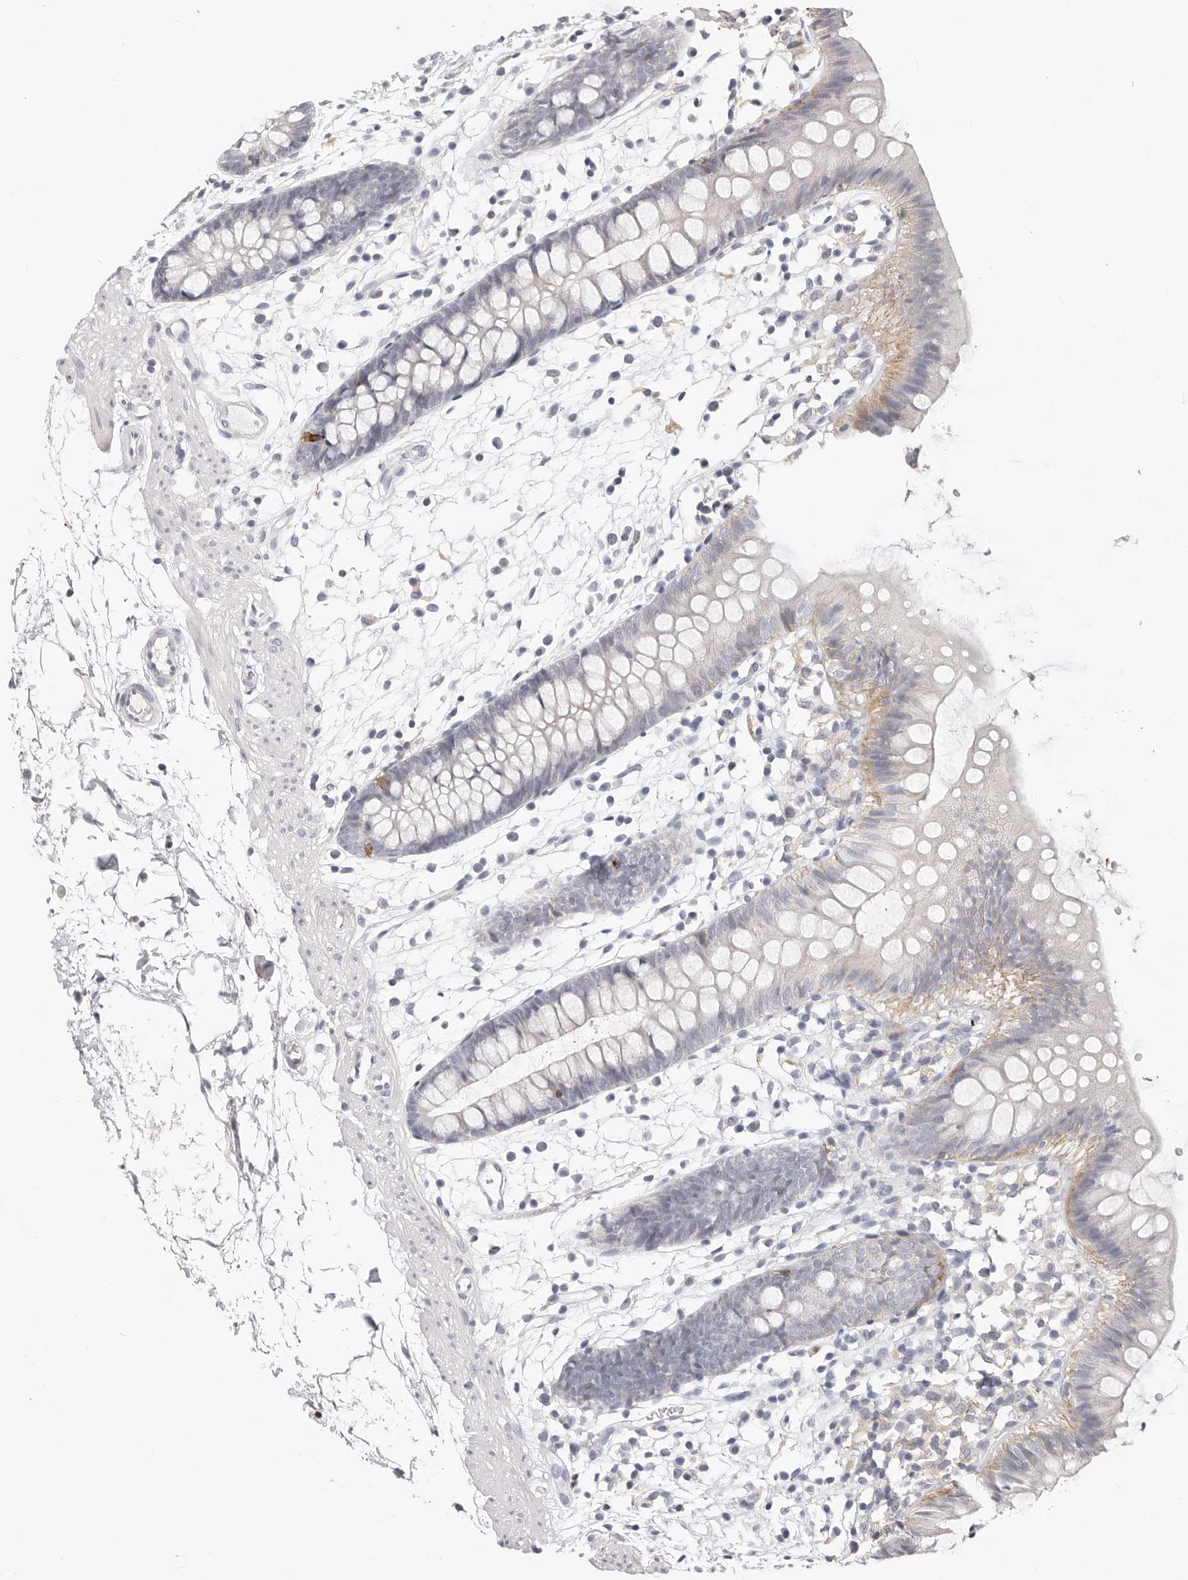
{"staining": {"intensity": "negative", "quantity": "none", "location": "none"}, "tissue": "colon", "cell_type": "Endothelial cells", "image_type": "normal", "snomed": [{"axis": "morphology", "description": "Normal tissue, NOS"}, {"axis": "topography", "description": "Colon"}], "caption": "Immunohistochemical staining of benign colon demonstrates no significant expression in endothelial cells.", "gene": "TMEM63B", "patient": {"sex": "male", "age": 56}}